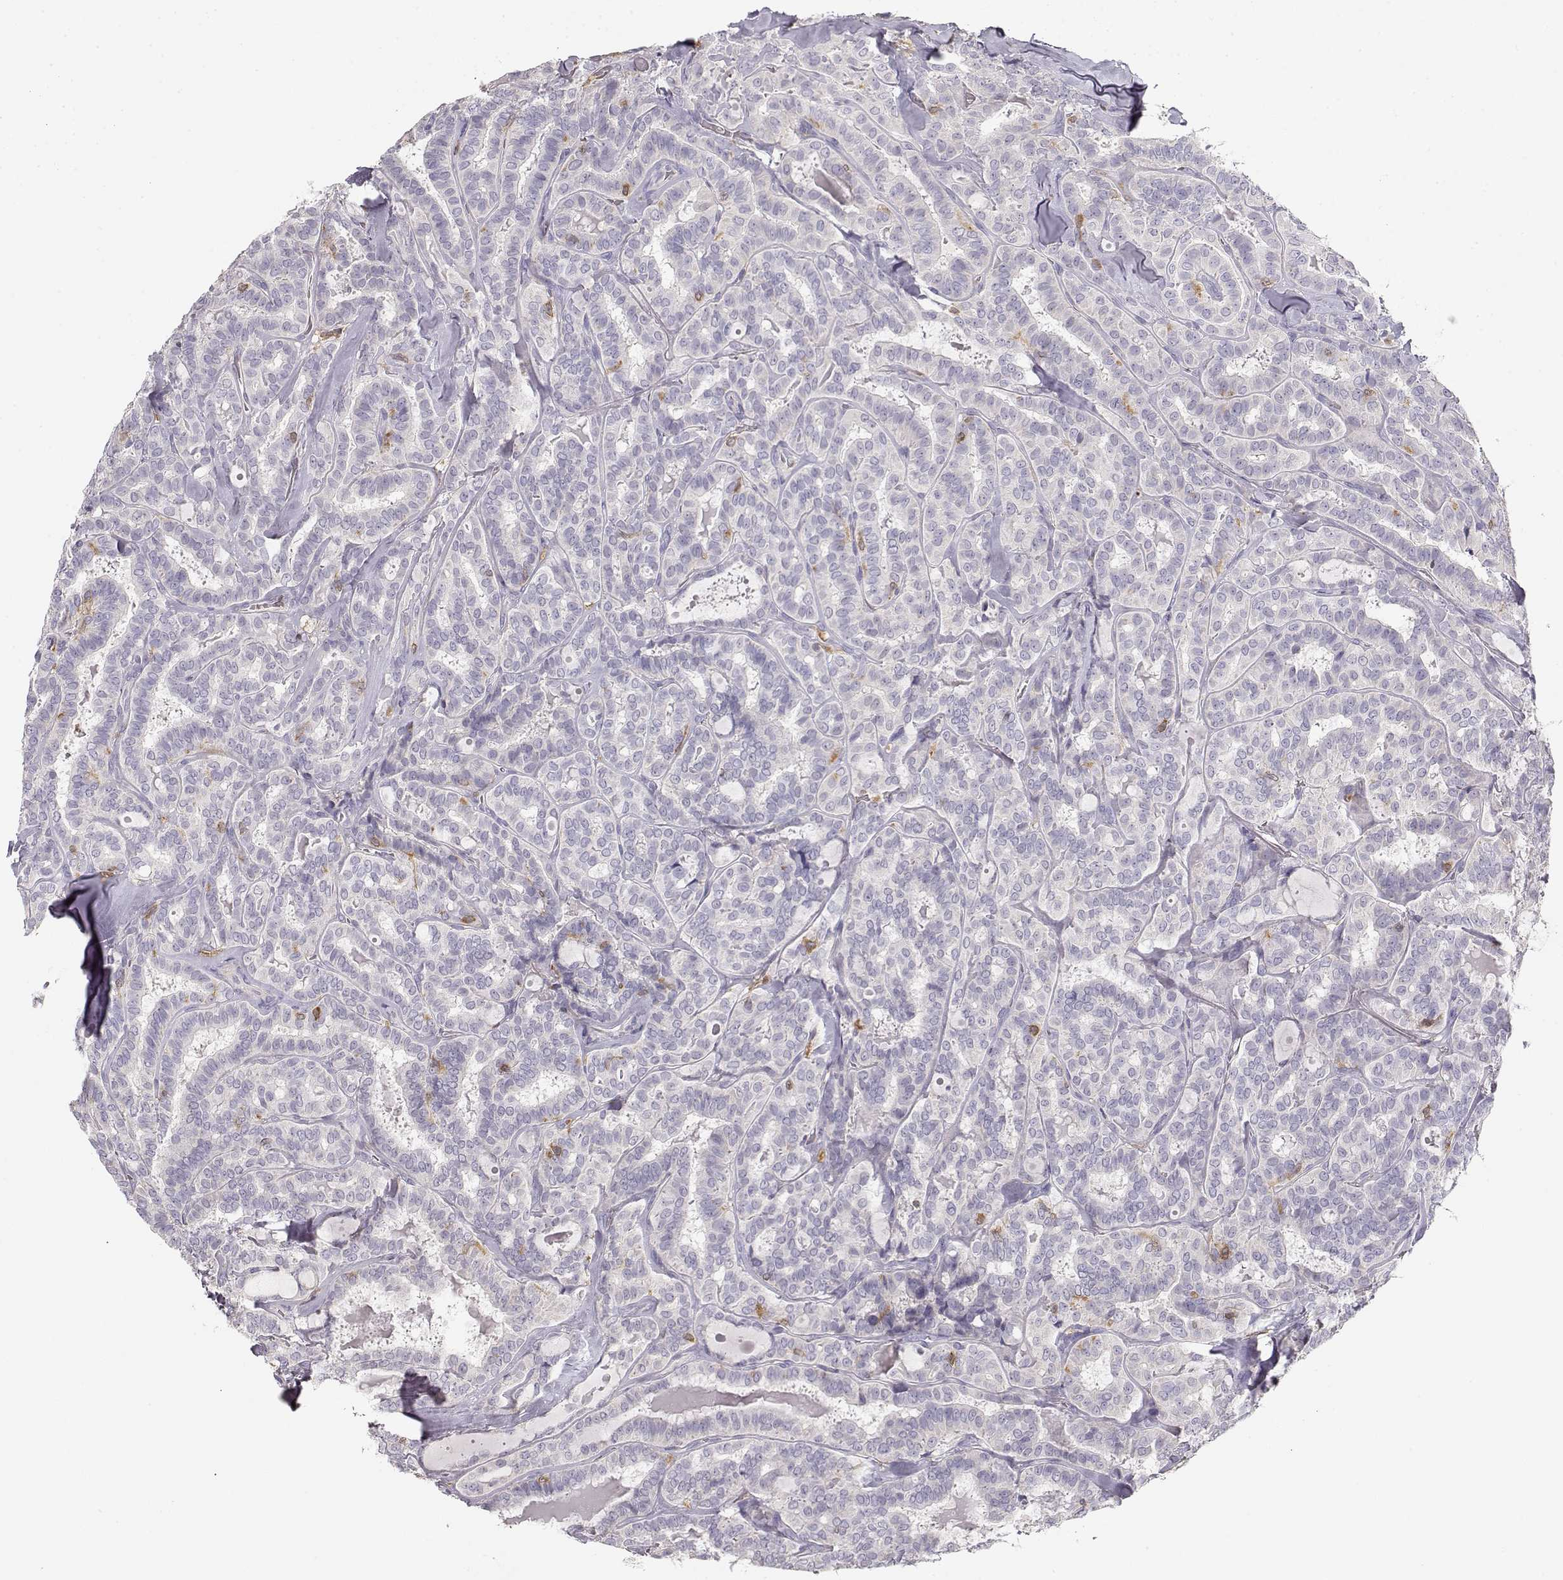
{"staining": {"intensity": "negative", "quantity": "none", "location": "none"}, "tissue": "thyroid cancer", "cell_type": "Tumor cells", "image_type": "cancer", "snomed": [{"axis": "morphology", "description": "Papillary adenocarcinoma, NOS"}, {"axis": "topography", "description": "Thyroid gland"}], "caption": "The image shows no significant positivity in tumor cells of thyroid papillary adenocarcinoma.", "gene": "VAV1", "patient": {"sex": "female", "age": 39}}